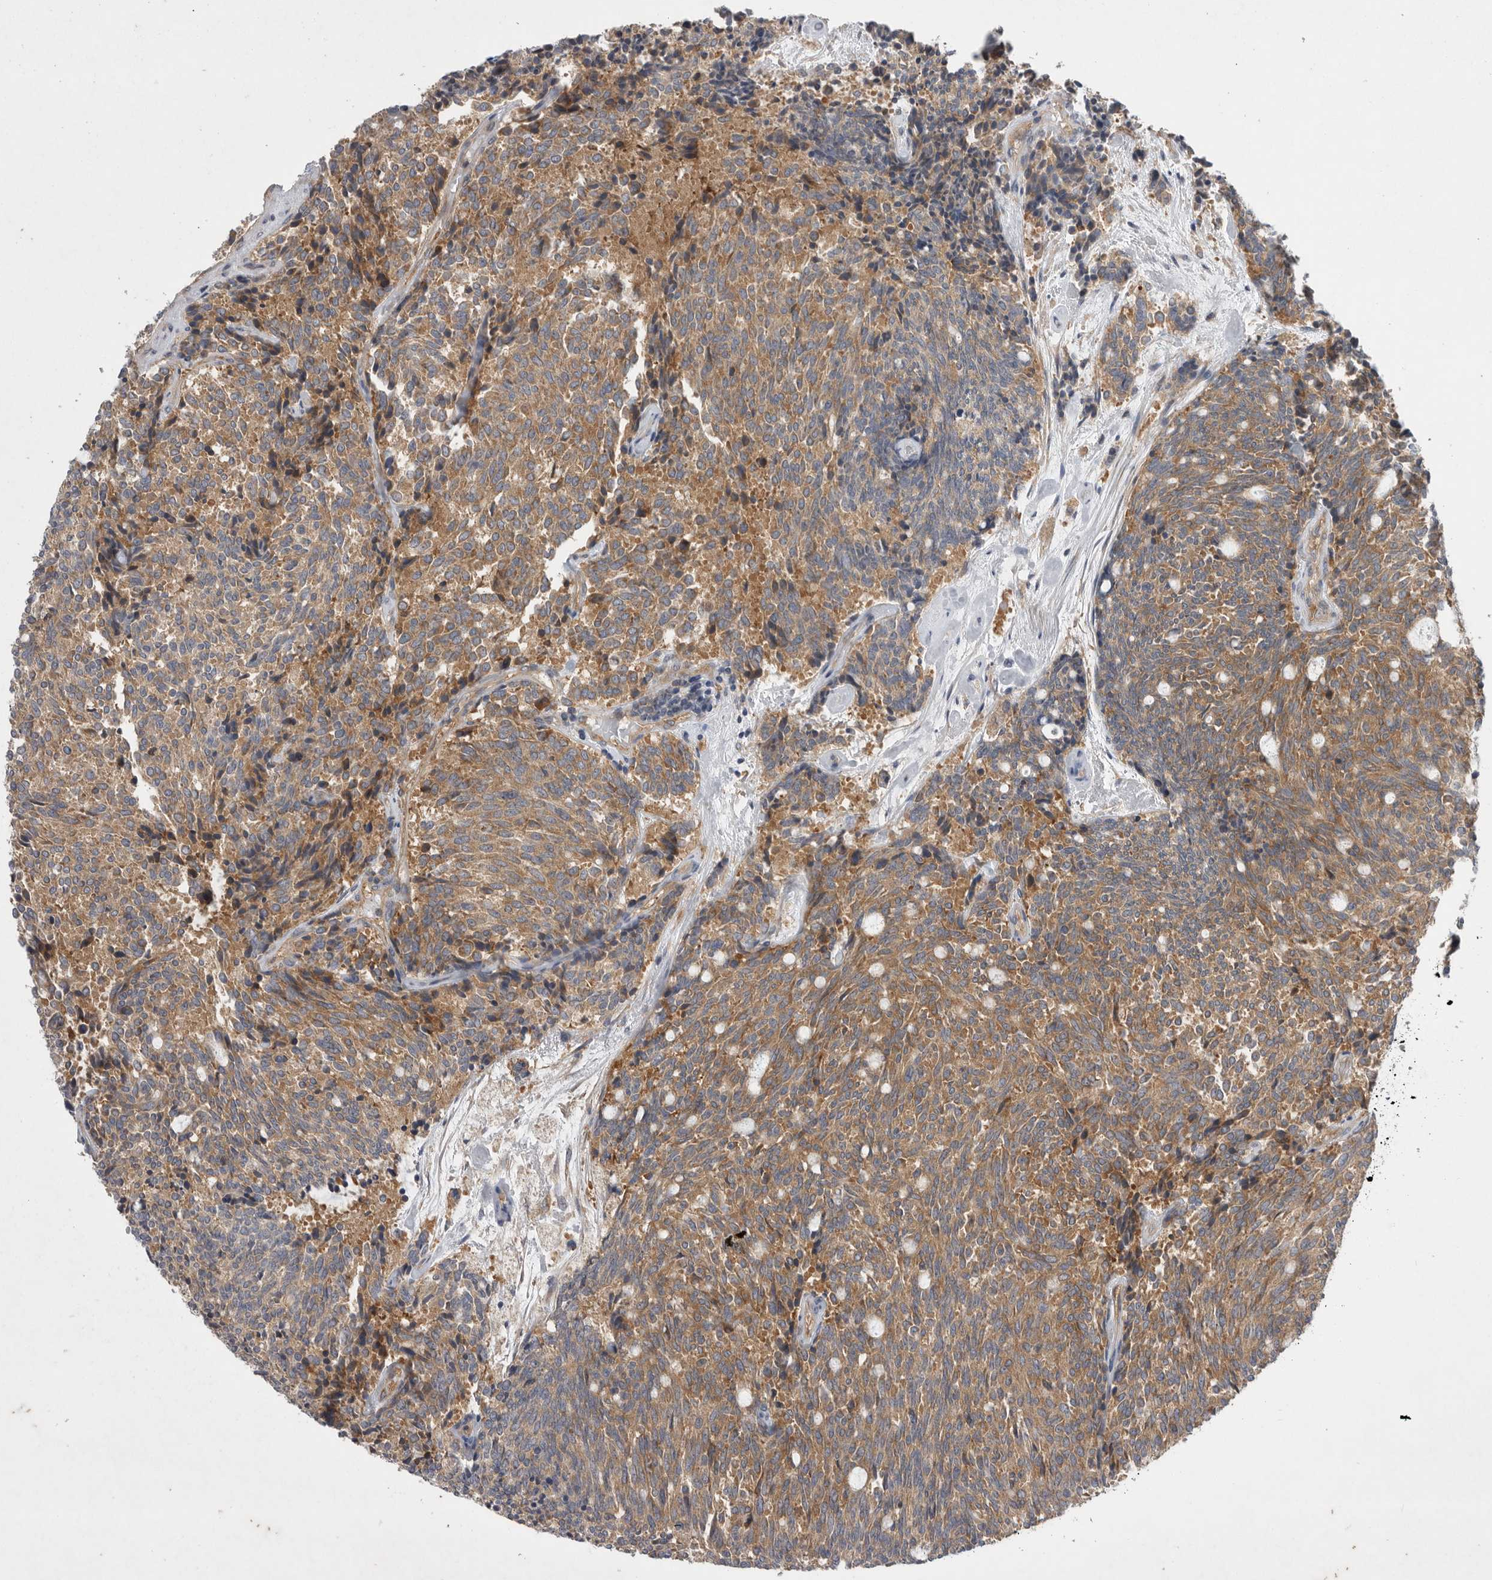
{"staining": {"intensity": "moderate", "quantity": ">75%", "location": "cytoplasmic/membranous"}, "tissue": "carcinoid", "cell_type": "Tumor cells", "image_type": "cancer", "snomed": [{"axis": "morphology", "description": "Carcinoid, malignant, NOS"}, {"axis": "topography", "description": "Pancreas"}], "caption": "There is medium levels of moderate cytoplasmic/membranous positivity in tumor cells of malignant carcinoid, as demonstrated by immunohistochemical staining (brown color).", "gene": "C1orf109", "patient": {"sex": "female", "age": 54}}